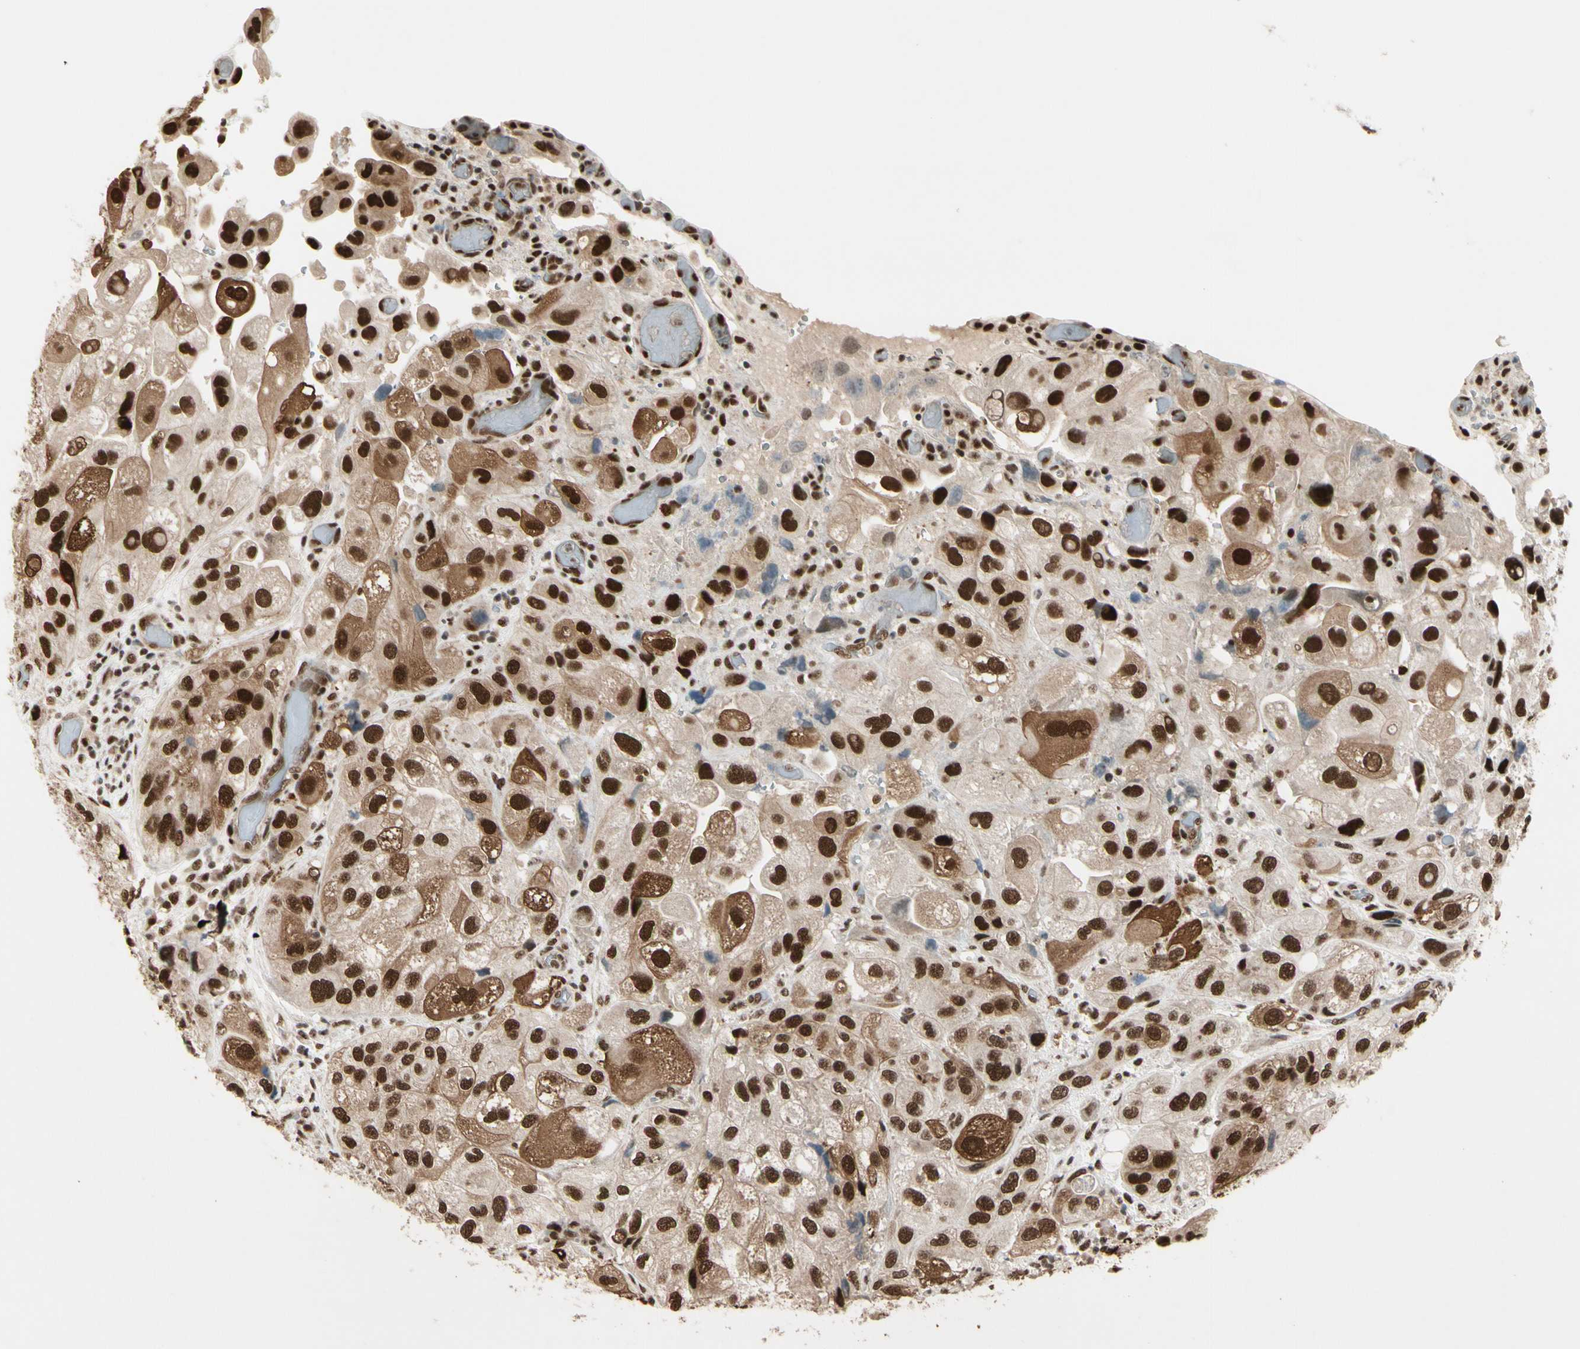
{"staining": {"intensity": "strong", "quantity": ">75%", "location": "cytoplasmic/membranous,nuclear"}, "tissue": "urothelial cancer", "cell_type": "Tumor cells", "image_type": "cancer", "snomed": [{"axis": "morphology", "description": "Urothelial carcinoma, High grade"}, {"axis": "topography", "description": "Urinary bladder"}], "caption": "A high amount of strong cytoplasmic/membranous and nuclear expression is appreciated in approximately >75% of tumor cells in urothelial cancer tissue.", "gene": "CHAMP1", "patient": {"sex": "female", "age": 64}}